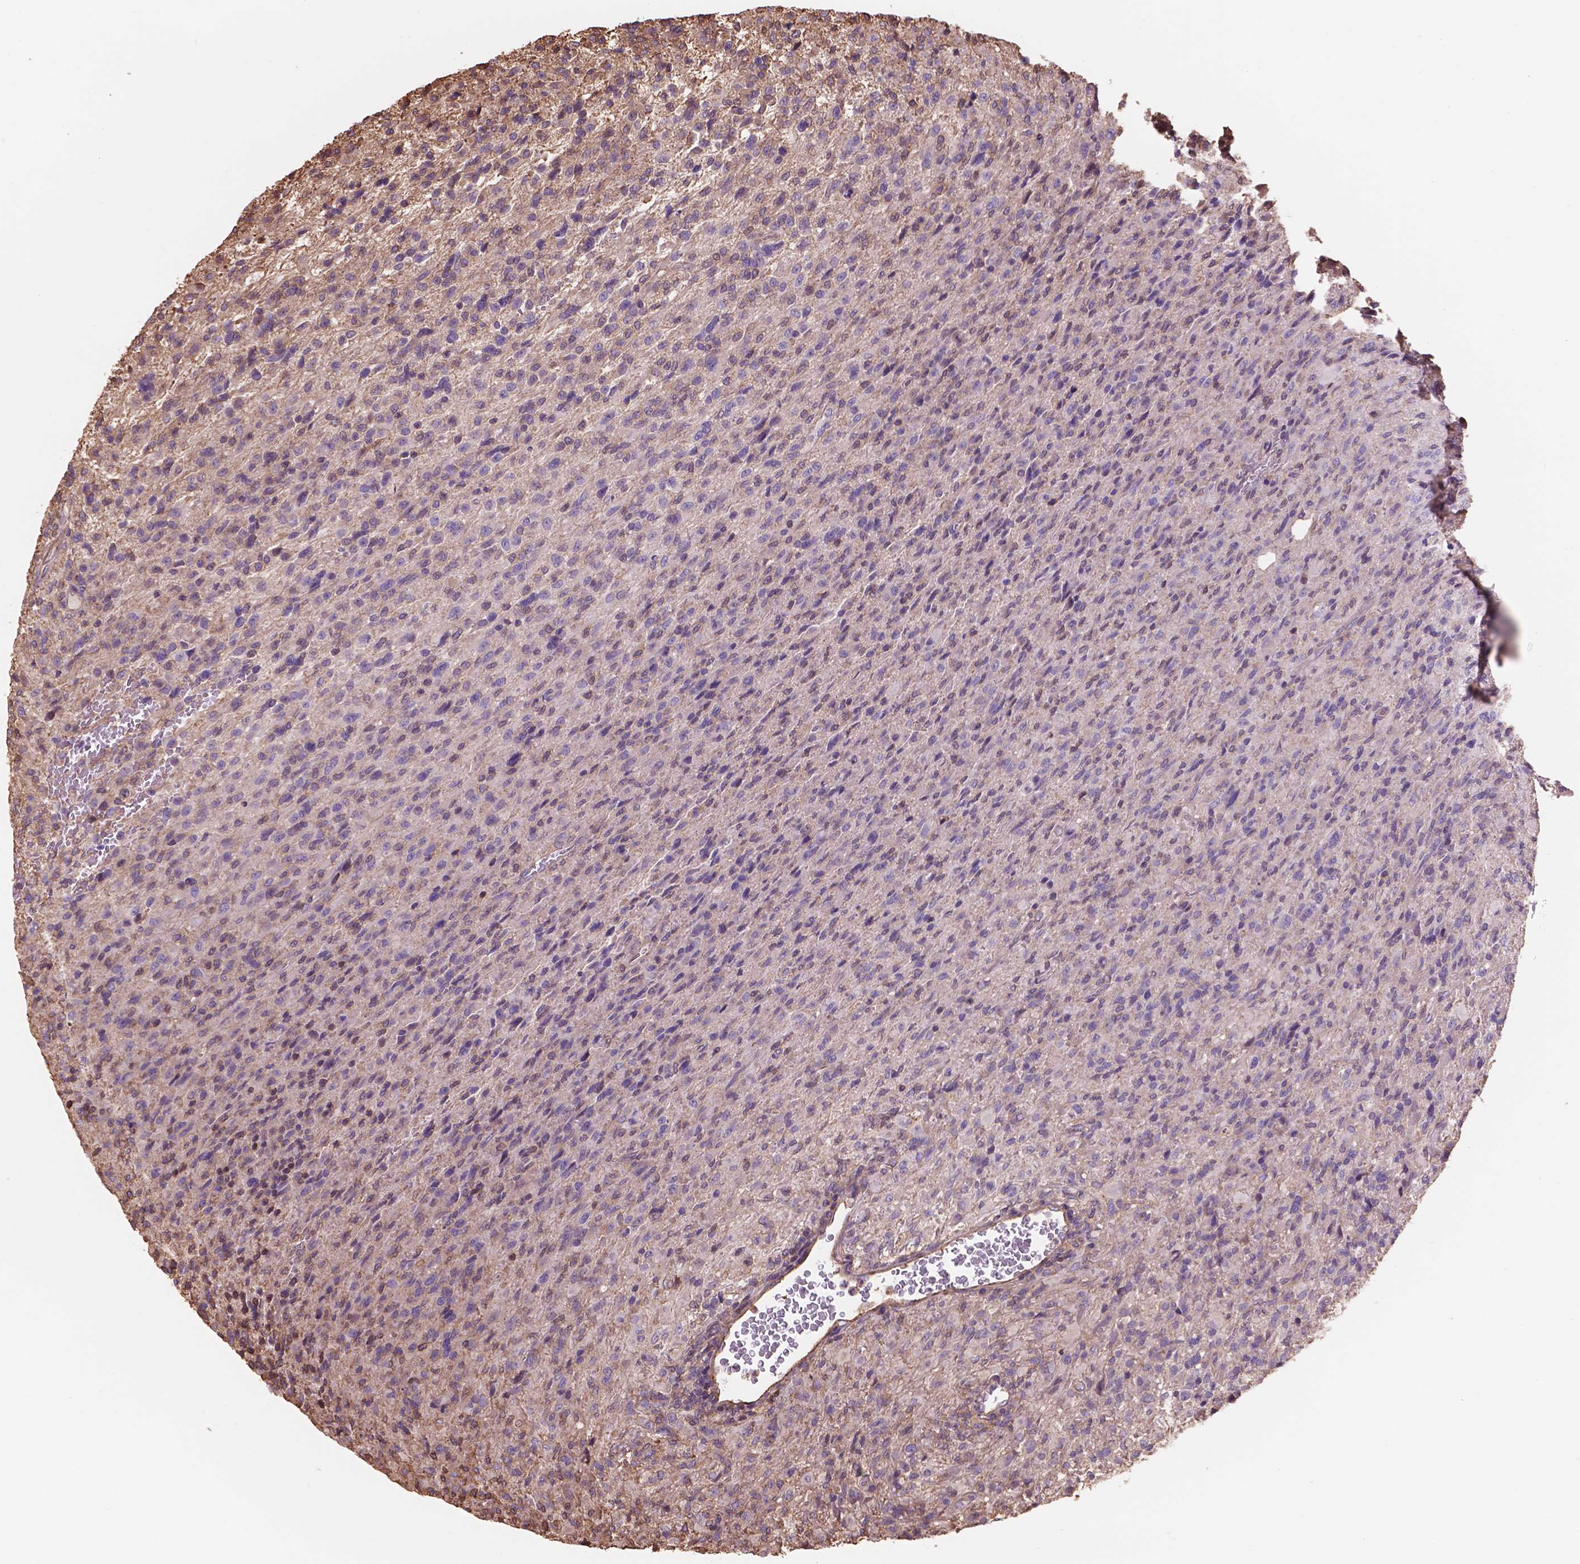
{"staining": {"intensity": "negative", "quantity": "none", "location": "none"}, "tissue": "glioma", "cell_type": "Tumor cells", "image_type": "cancer", "snomed": [{"axis": "morphology", "description": "Glioma, malignant, High grade"}, {"axis": "topography", "description": "Brain"}], "caption": "This is a histopathology image of immunohistochemistry staining of glioma, which shows no expression in tumor cells.", "gene": "NIPA2", "patient": {"sex": "male", "age": 68}}